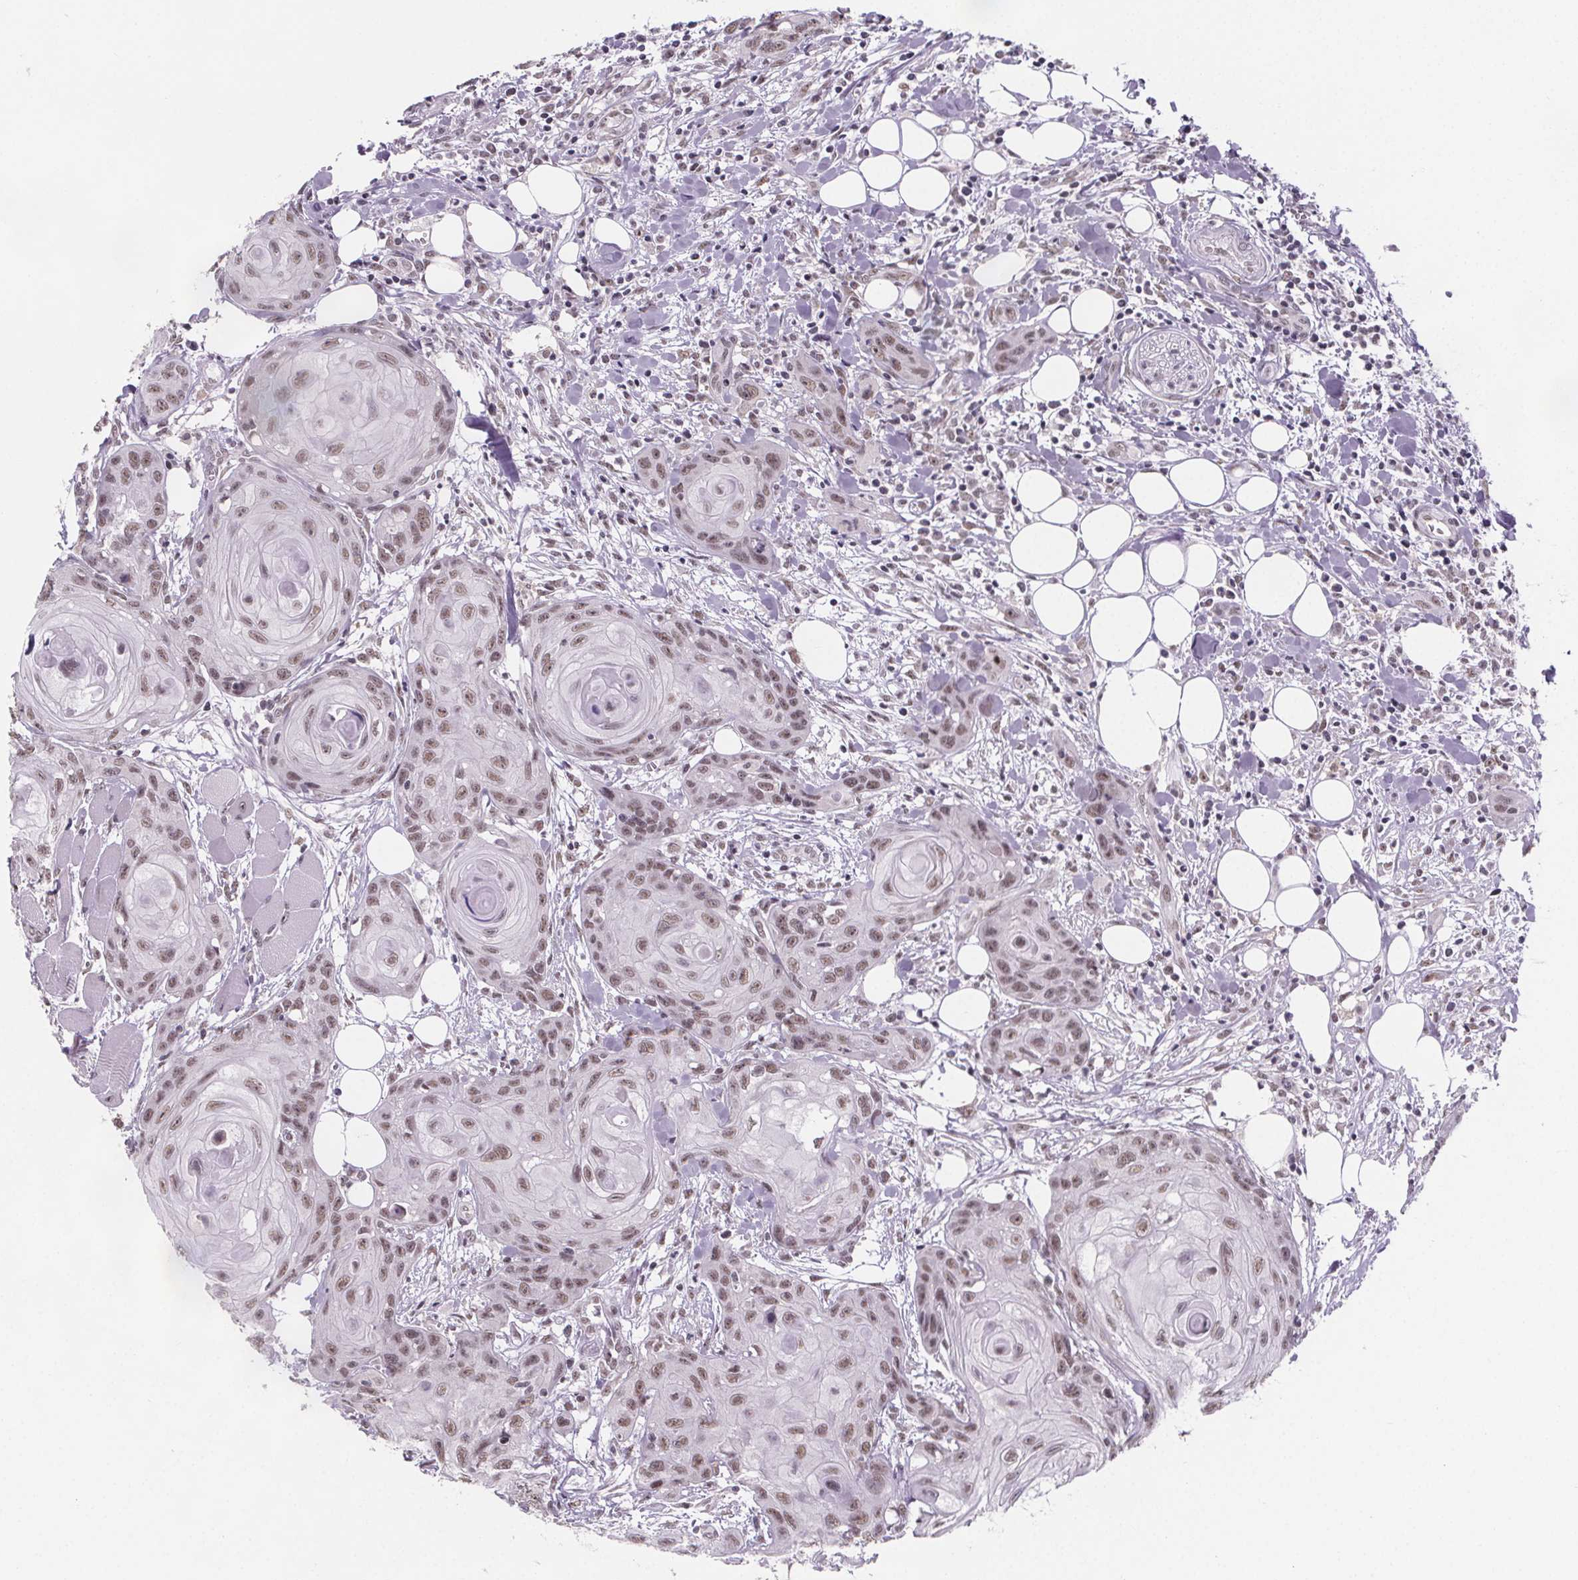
{"staining": {"intensity": "moderate", "quantity": ">75%", "location": "nuclear"}, "tissue": "head and neck cancer", "cell_type": "Tumor cells", "image_type": "cancer", "snomed": [{"axis": "morphology", "description": "Squamous cell carcinoma, NOS"}, {"axis": "topography", "description": "Oral tissue"}, {"axis": "topography", "description": "Head-Neck"}], "caption": "Immunohistochemical staining of human squamous cell carcinoma (head and neck) exhibits medium levels of moderate nuclear positivity in approximately >75% of tumor cells. The staining was performed using DAB (3,3'-diaminobenzidine) to visualize the protein expression in brown, while the nuclei were stained in blue with hematoxylin (Magnification: 20x).", "gene": "ZNF572", "patient": {"sex": "male", "age": 58}}